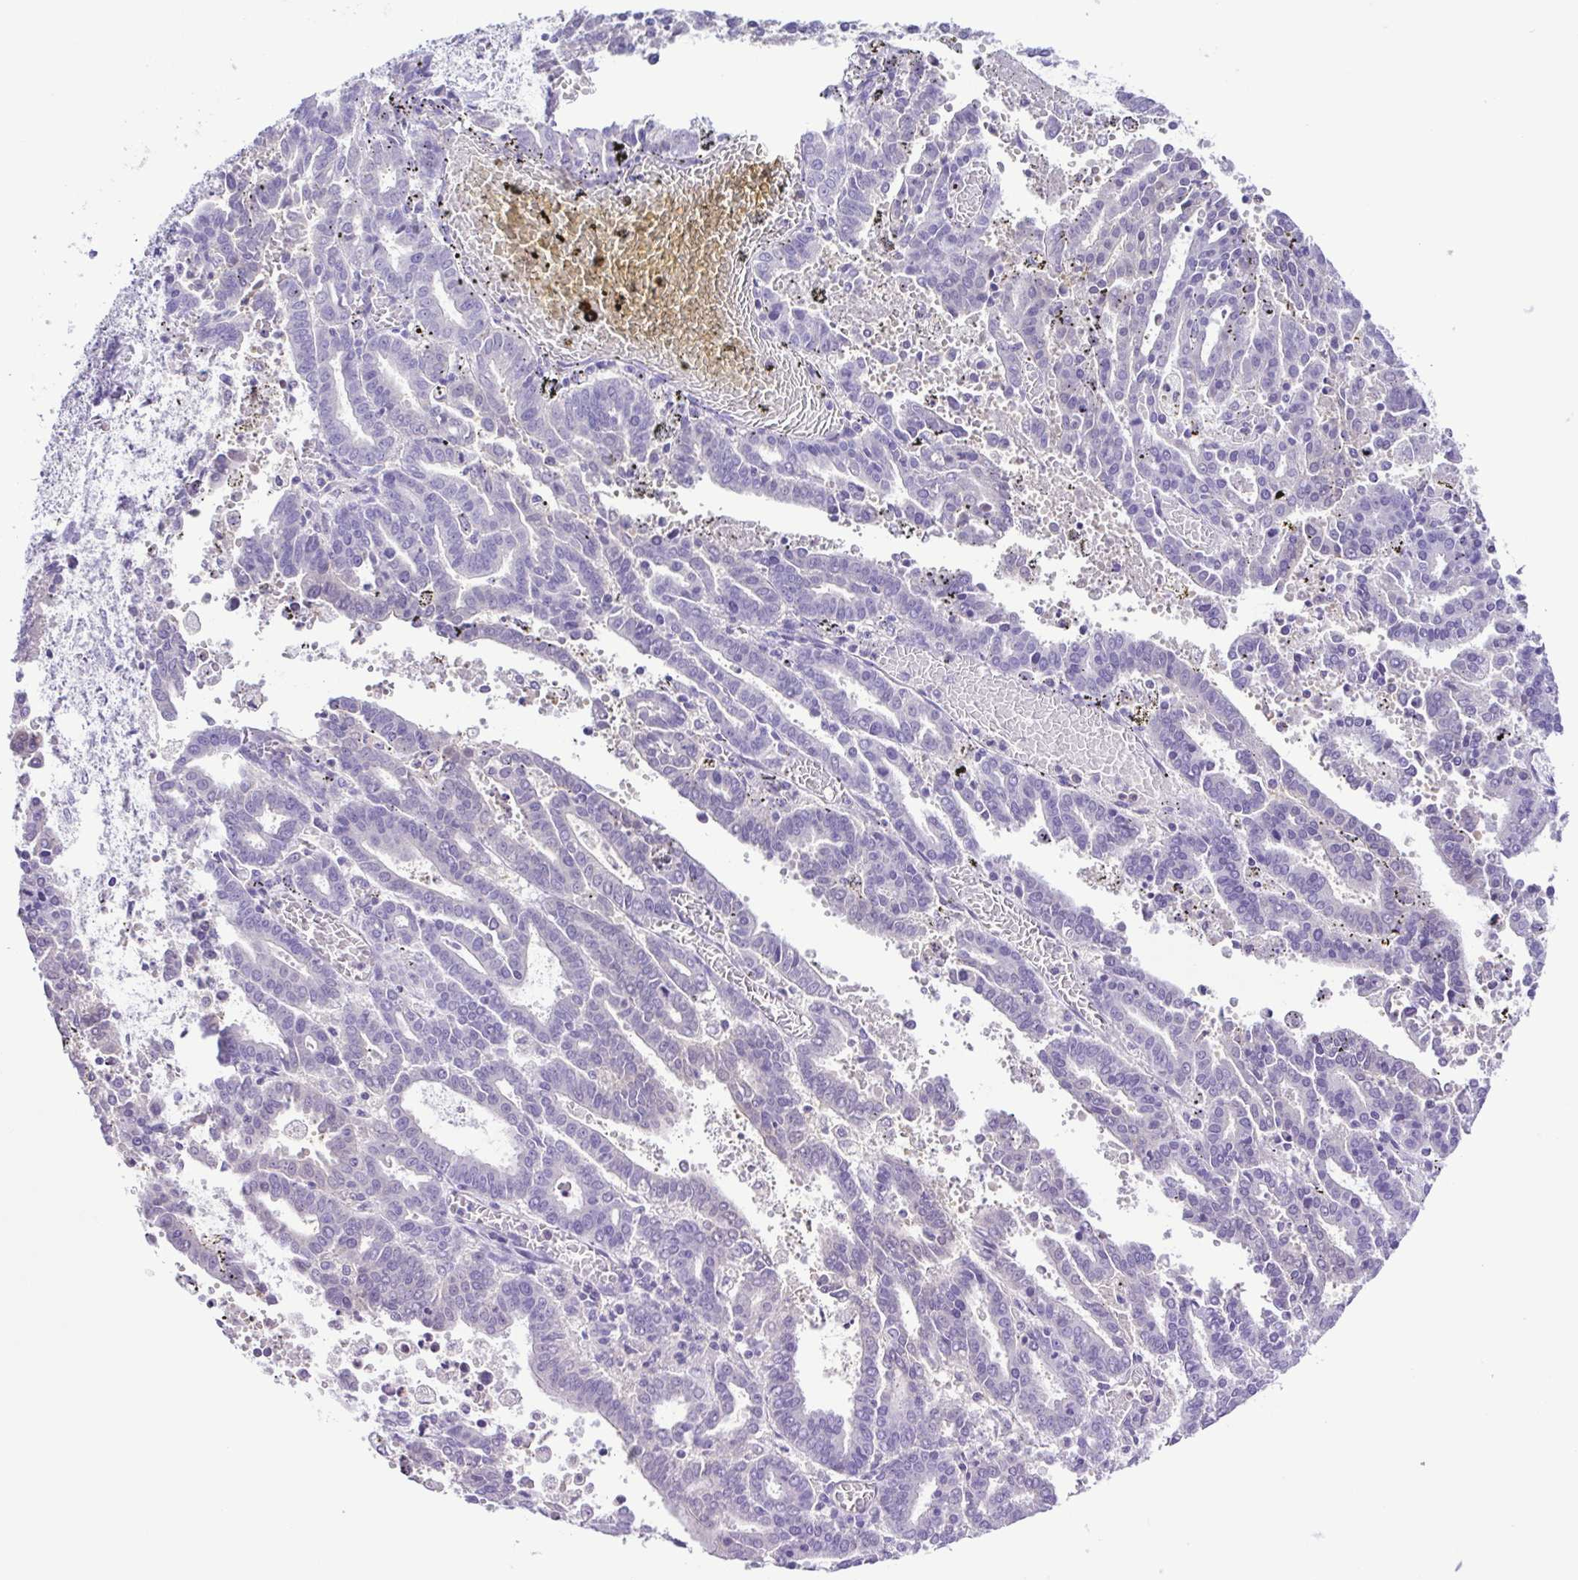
{"staining": {"intensity": "negative", "quantity": "none", "location": "none"}, "tissue": "endometrial cancer", "cell_type": "Tumor cells", "image_type": "cancer", "snomed": [{"axis": "morphology", "description": "Adenocarcinoma, NOS"}, {"axis": "topography", "description": "Uterus"}], "caption": "This is an immunohistochemistry image of adenocarcinoma (endometrial). There is no positivity in tumor cells.", "gene": "SYT1", "patient": {"sex": "female", "age": 83}}